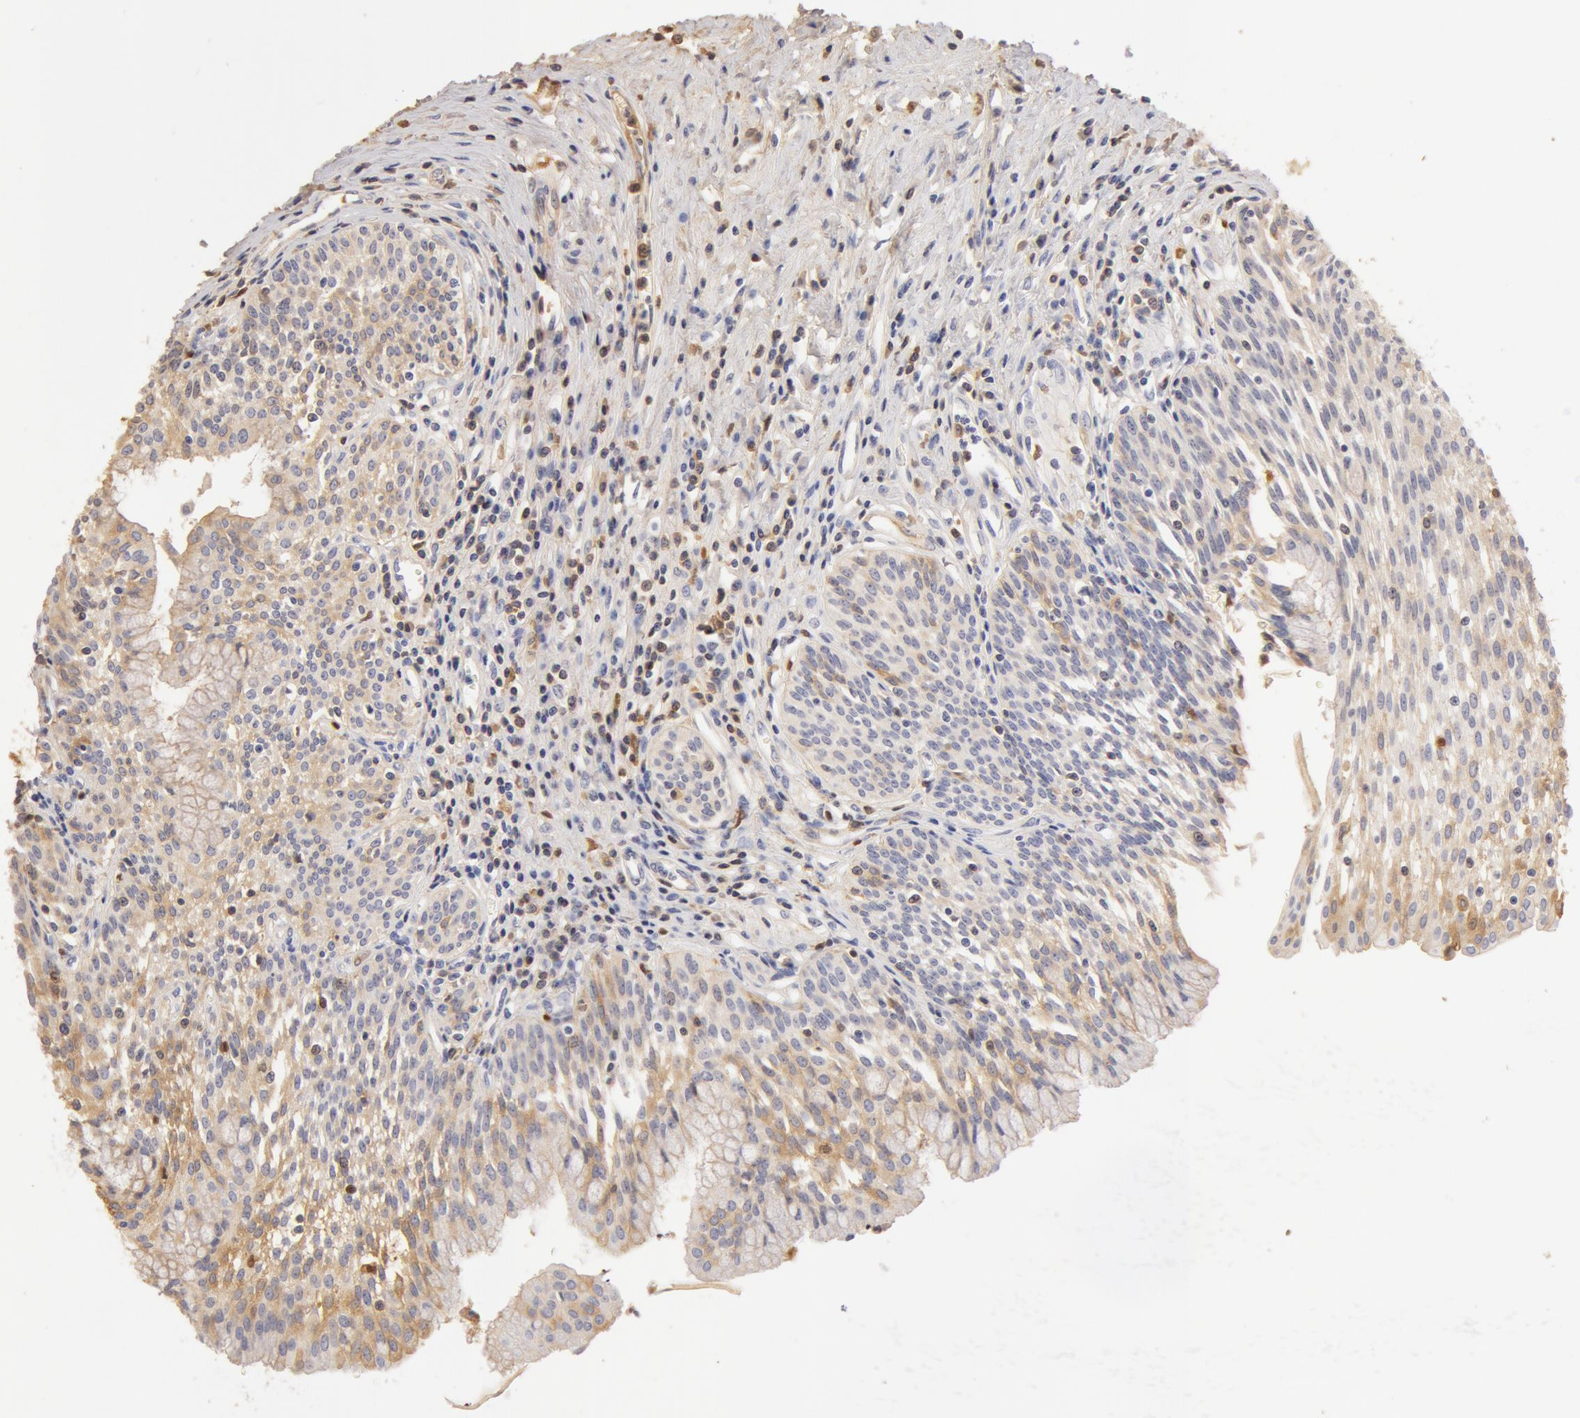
{"staining": {"intensity": "weak", "quantity": ">75%", "location": "cytoplasmic/membranous"}, "tissue": "urinary bladder", "cell_type": "Urothelial cells", "image_type": "normal", "snomed": [{"axis": "morphology", "description": "Normal tissue, NOS"}, {"axis": "topography", "description": "Urinary bladder"}], "caption": "Immunohistochemistry (IHC) of benign urinary bladder exhibits low levels of weak cytoplasmic/membranous staining in about >75% of urothelial cells.", "gene": "TF", "patient": {"sex": "female", "age": 39}}